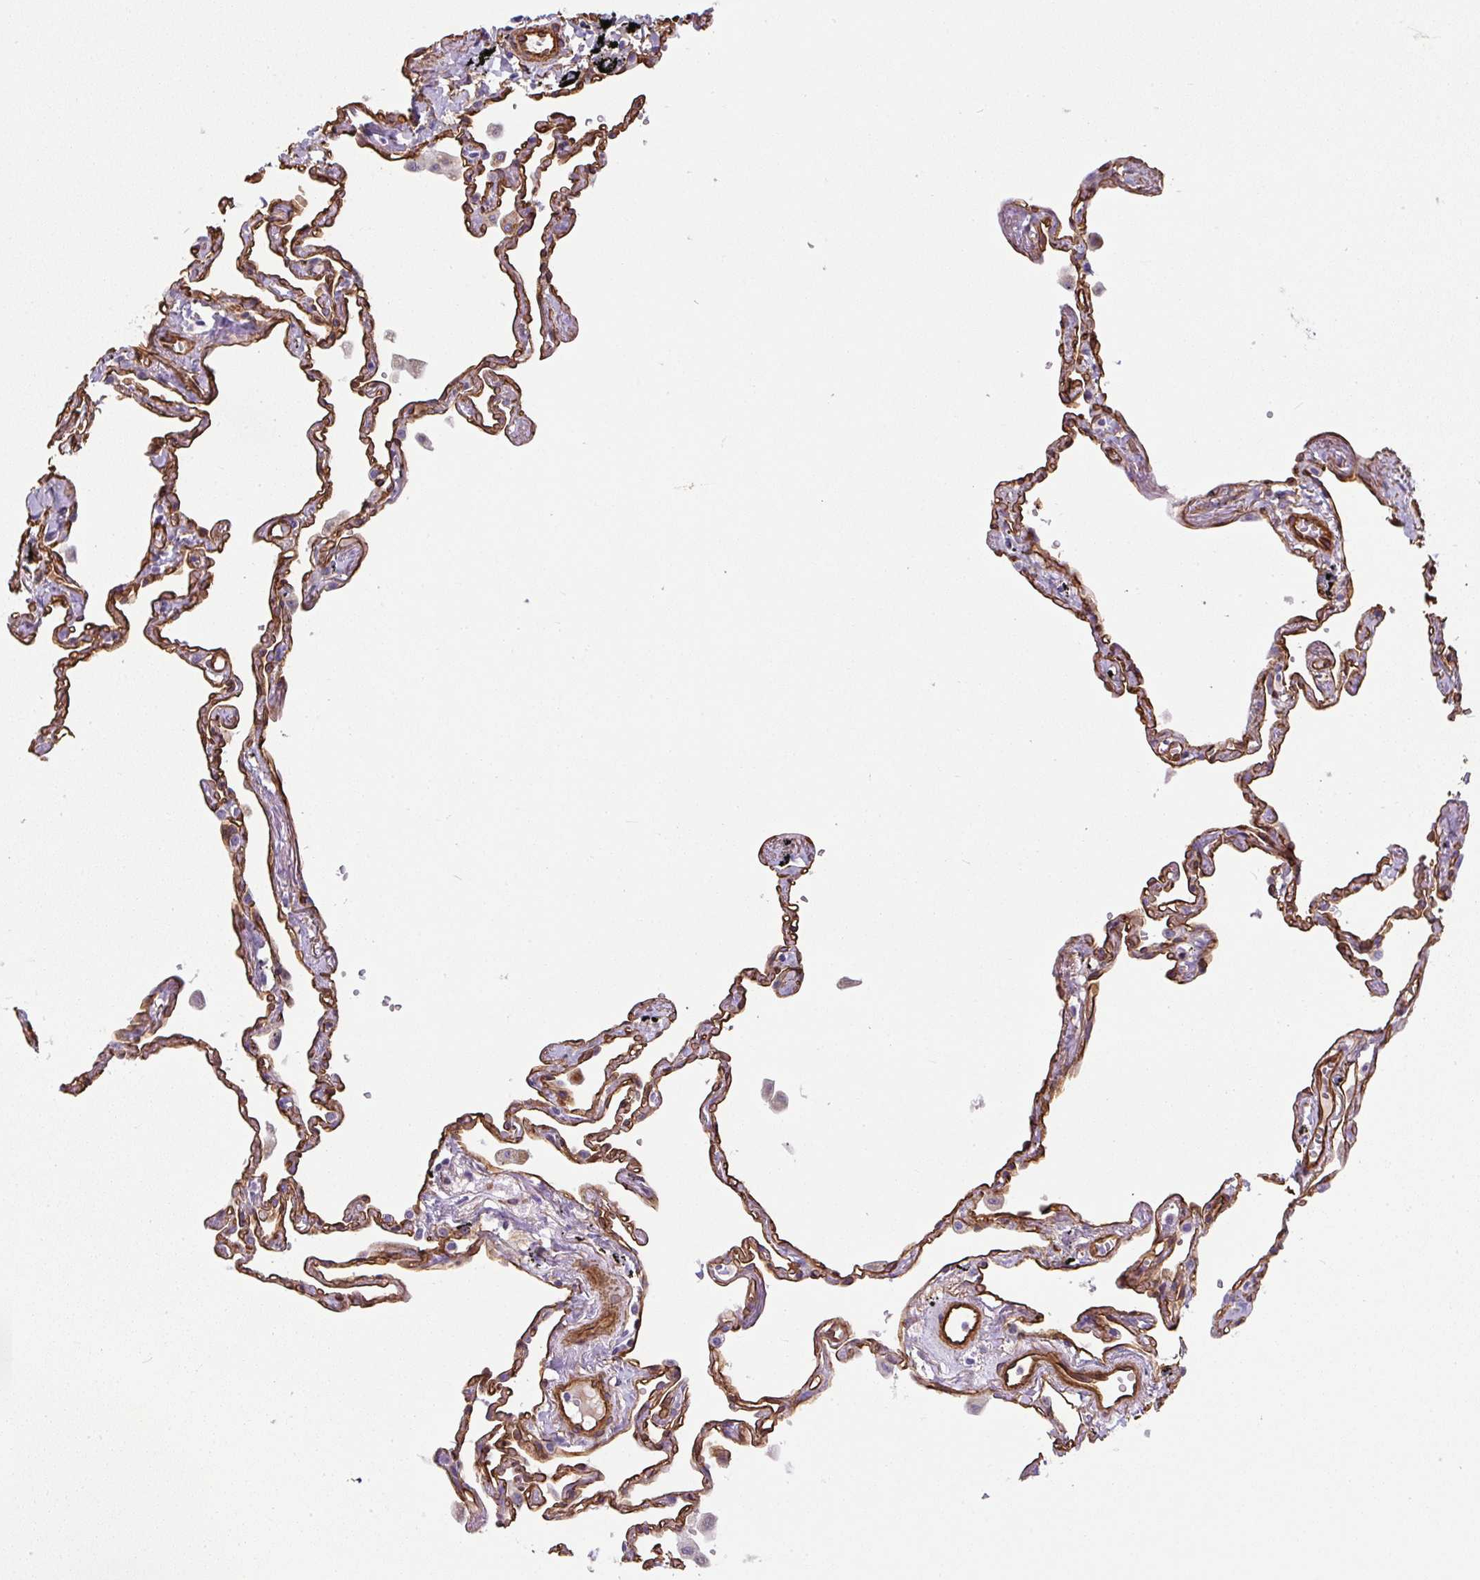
{"staining": {"intensity": "moderate", "quantity": ">75%", "location": "cytoplasmic/membranous"}, "tissue": "lung", "cell_type": "Alveolar cells", "image_type": "normal", "snomed": [{"axis": "morphology", "description": "Normal tissue, NOS"}, {"axis": "topography", "description": "Lung"}], "caption": "Immunohistochemistry (IHC) staining of benign lung, which exhibits medium levels of moderate cytoplasmic/membranous expression in about >75% of alveolar cells indicating moderate cytoplasmic/membranous protein expression. The staining was performed using DAB (3,3'-diaminobenzidine) (brown) for protein detection and nuclei were counterstained in hematoxylin (blue).", "gene": "ANKUB1", "patient": {"sex": "female", "age": 67}}